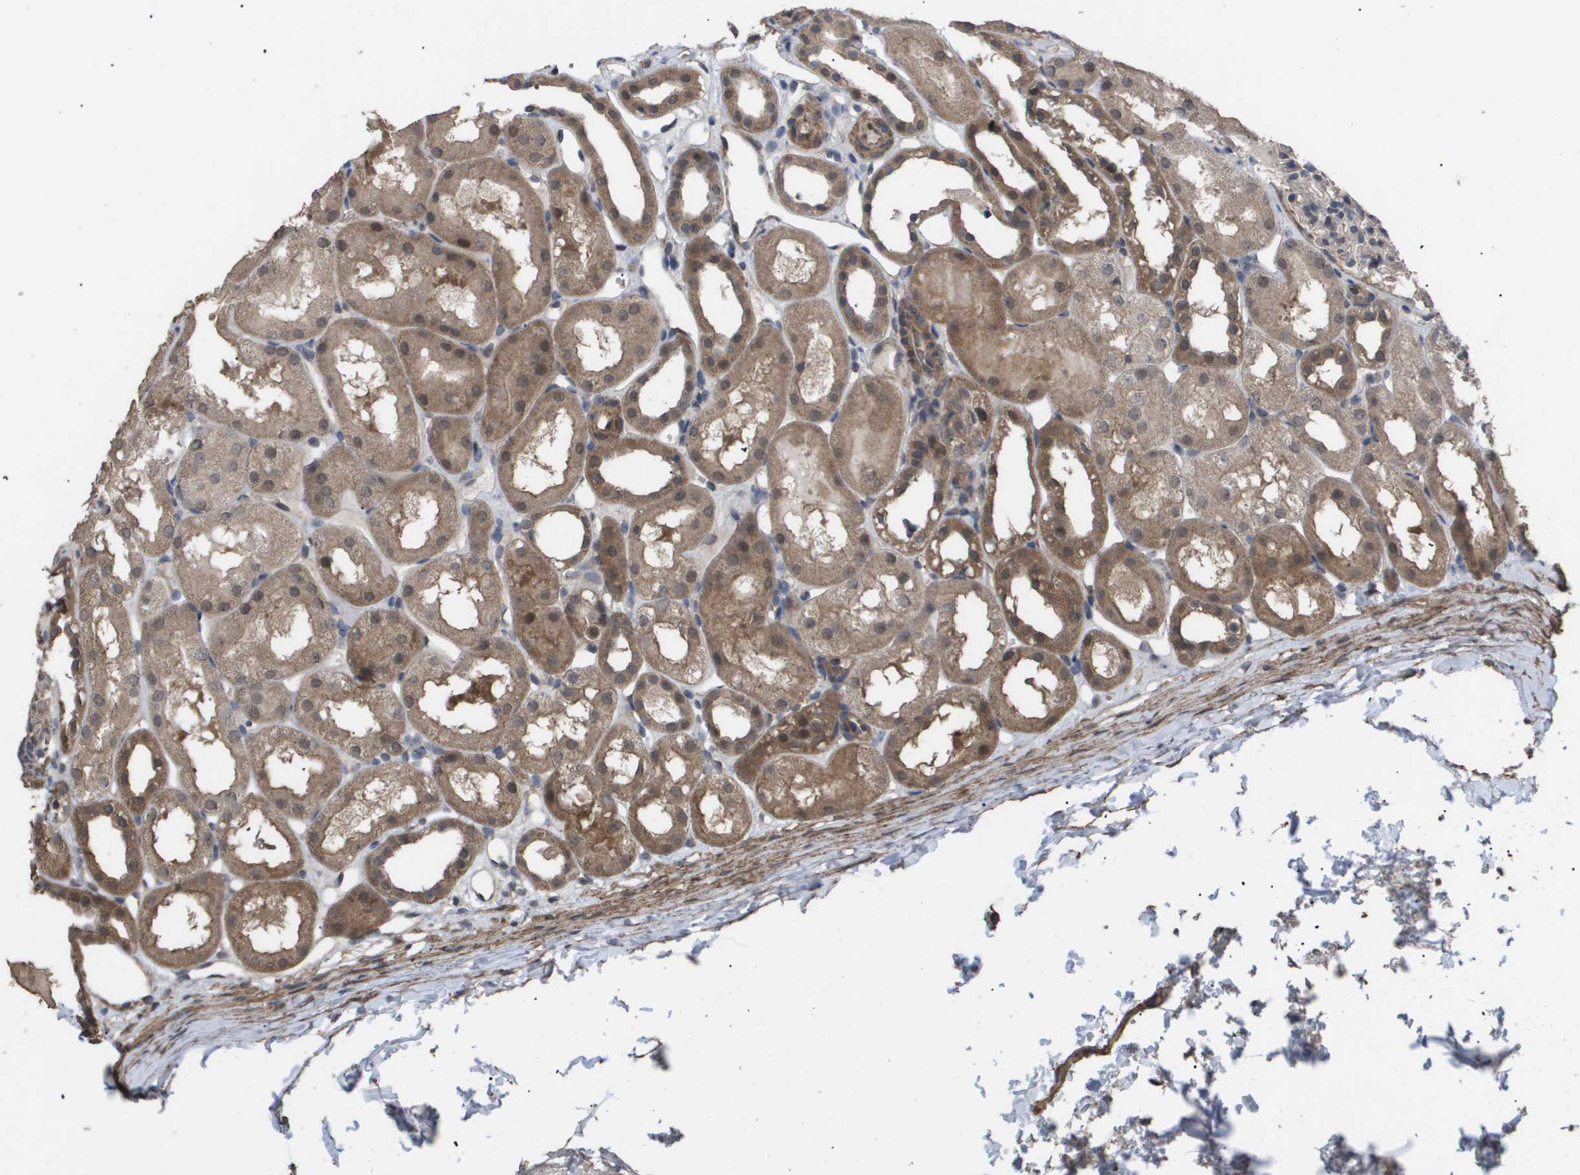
{"staining": {"intensity": "weak", "quantity": "25%-75%", "location": "cytoplasmic/membranous"}, "tissue": "kidney", "cell_type": "Cells in glomeruli", "image_type": "normal", "snomed": [{"axis": "morphology", "description": "Normal tissue, NOS"}, {"axis": "topography", "description": "Kidney"}, {"axis": "topography", "description": "Urinary bladder"}], "caption": "Approximately 25%-75% of cells in glomeruli in normal human kidney reveal weak cytoplasmic/membranous protein expression as visualized by brown immunohistochemical staining.", "gene": "CUL5", "patient": {"sex": "male", "age": 16}}